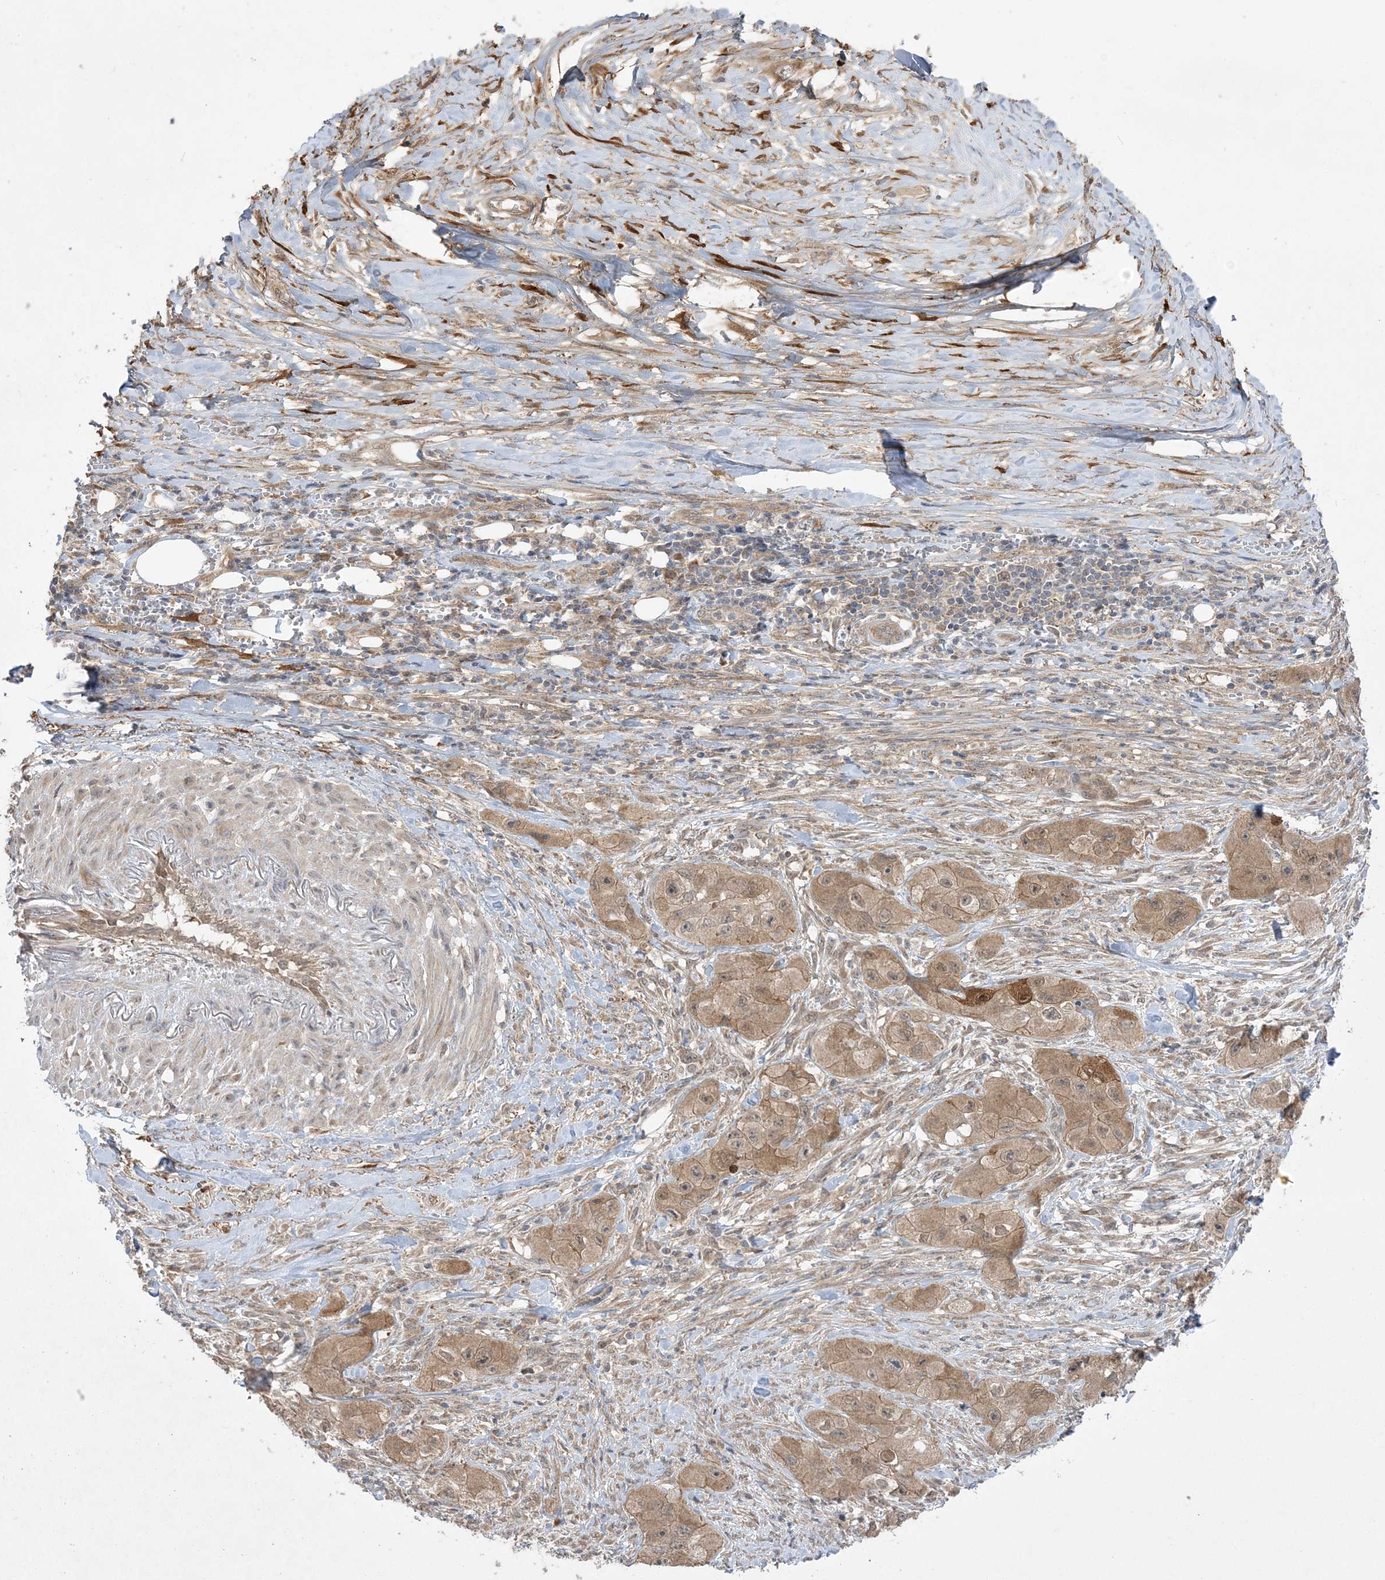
{"staining": {"intensity": "moderate", "quantity": ">75%", "location": "cytoplasmic/membranous,nuclear"}, "tissue": "skin cancer", "cell_type": "Tumor cells", "image_type": "cancer", "snomed": [{"axis": "morphology", "description": "Squamous cell carcinoma, NOS"}, {"axis": "topography", "description": "Skin"}, {"axis": "topography", "description": "Subcutis"}], "caption": "Skin squamous cell carcinoma tissue demonstrates moderate cytoplasmic/membranous and nuclear expression in approximately >75% of tumor cells, visualized by immunohistochemistry. The protein is shown in brown color, while the nuclei are stained blue.", "gene": "MMADHC", "patient": {"sex": "male", "age": 73}}